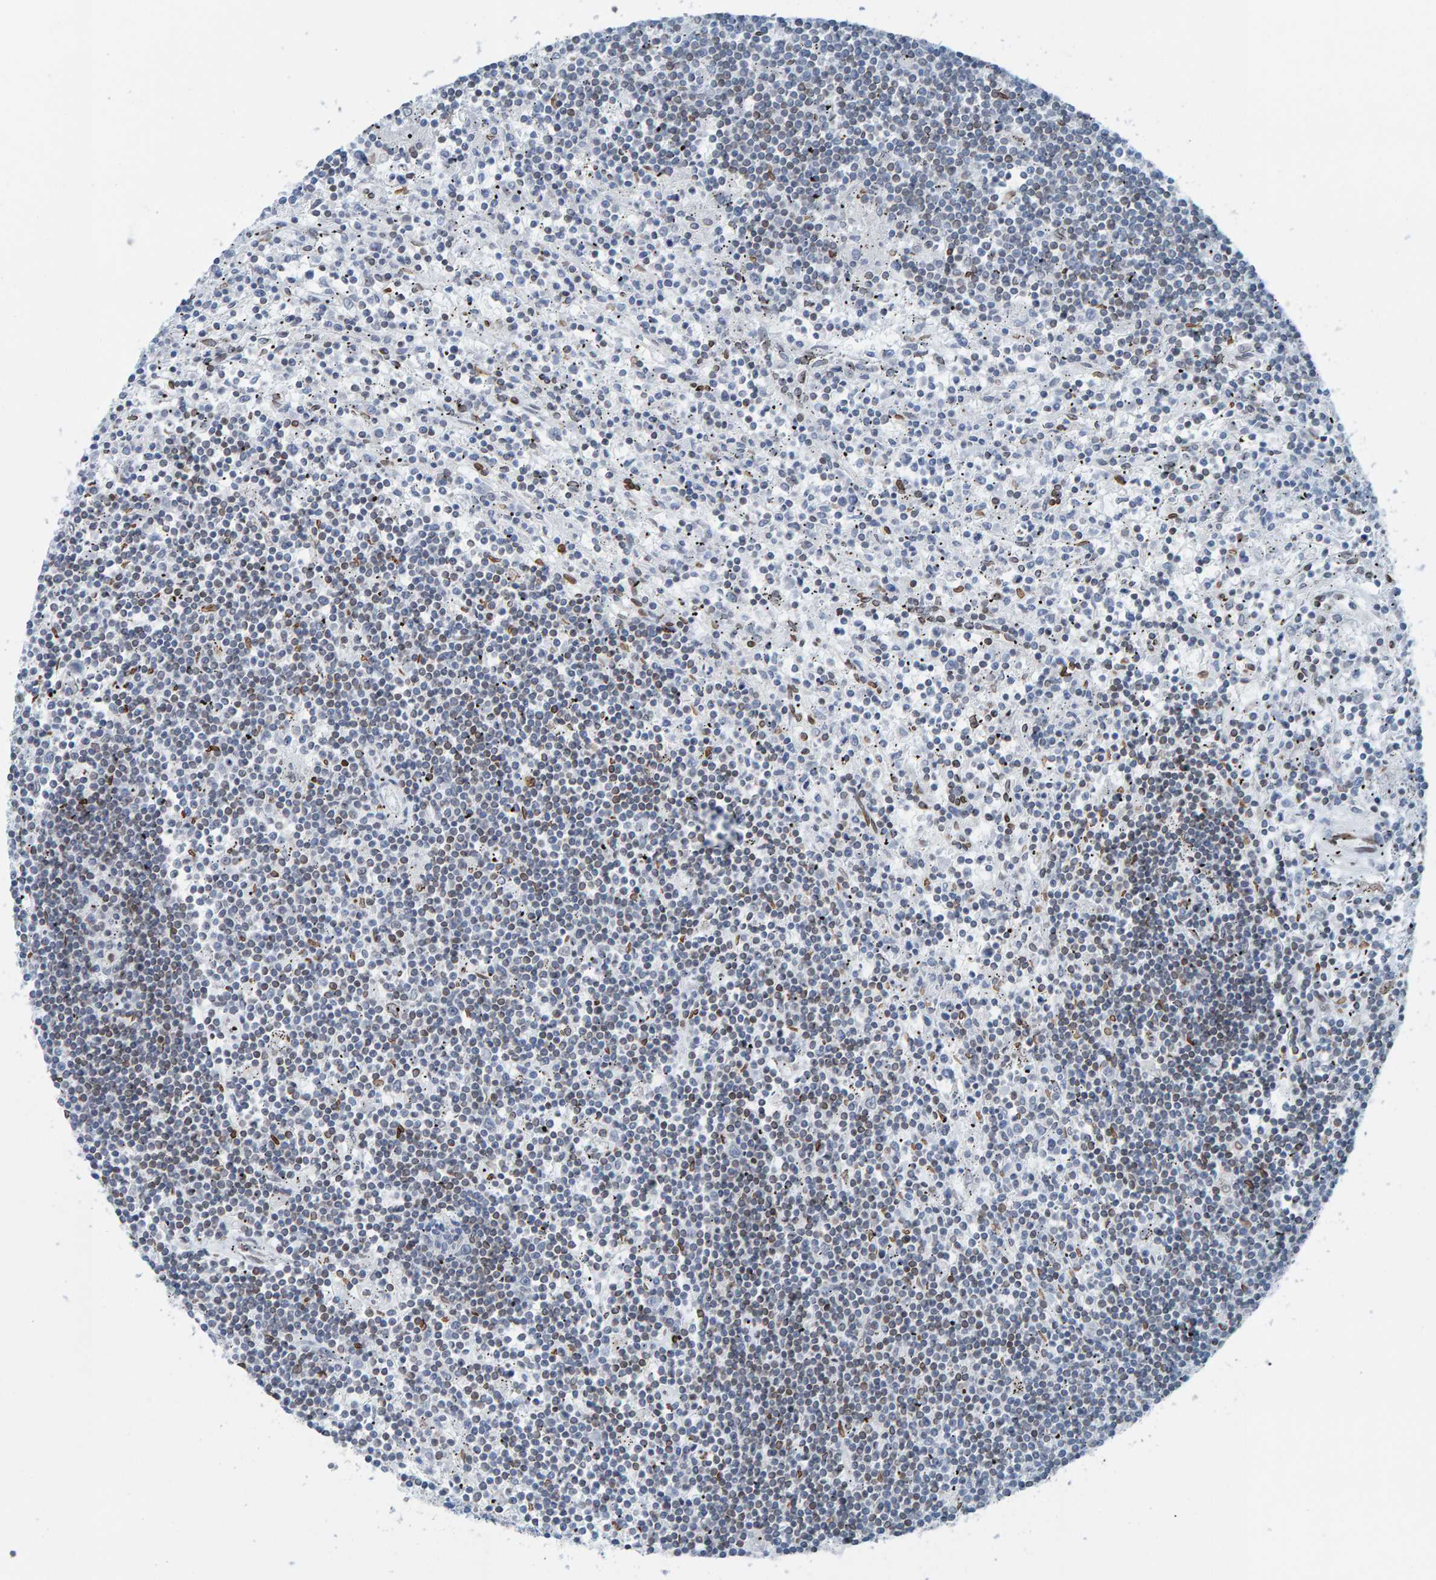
{"staining": {"intensity": "weak", "quantity": "25%-75%", "location": "nuclear"}, "tissue": "lymphoma", "cell_type": "Tumor cells", "image_type": "cancer", "snomed": [{"axis": "morphology", "description": "Malignant lymphoma, non-Hodgkin's type, Low grade"}, {"axis": "topography", "description": "Spleen"}], "caption": "Weak nuclear staining for a protein is seen in about 25%-75% of tumor cells of malignant lymphoma, non-Hodgkin's type (low-grade) using immunohistochemistry (IHC).", "gene": "LMNB2", "patient": {"sex": "male", "age": 76}}